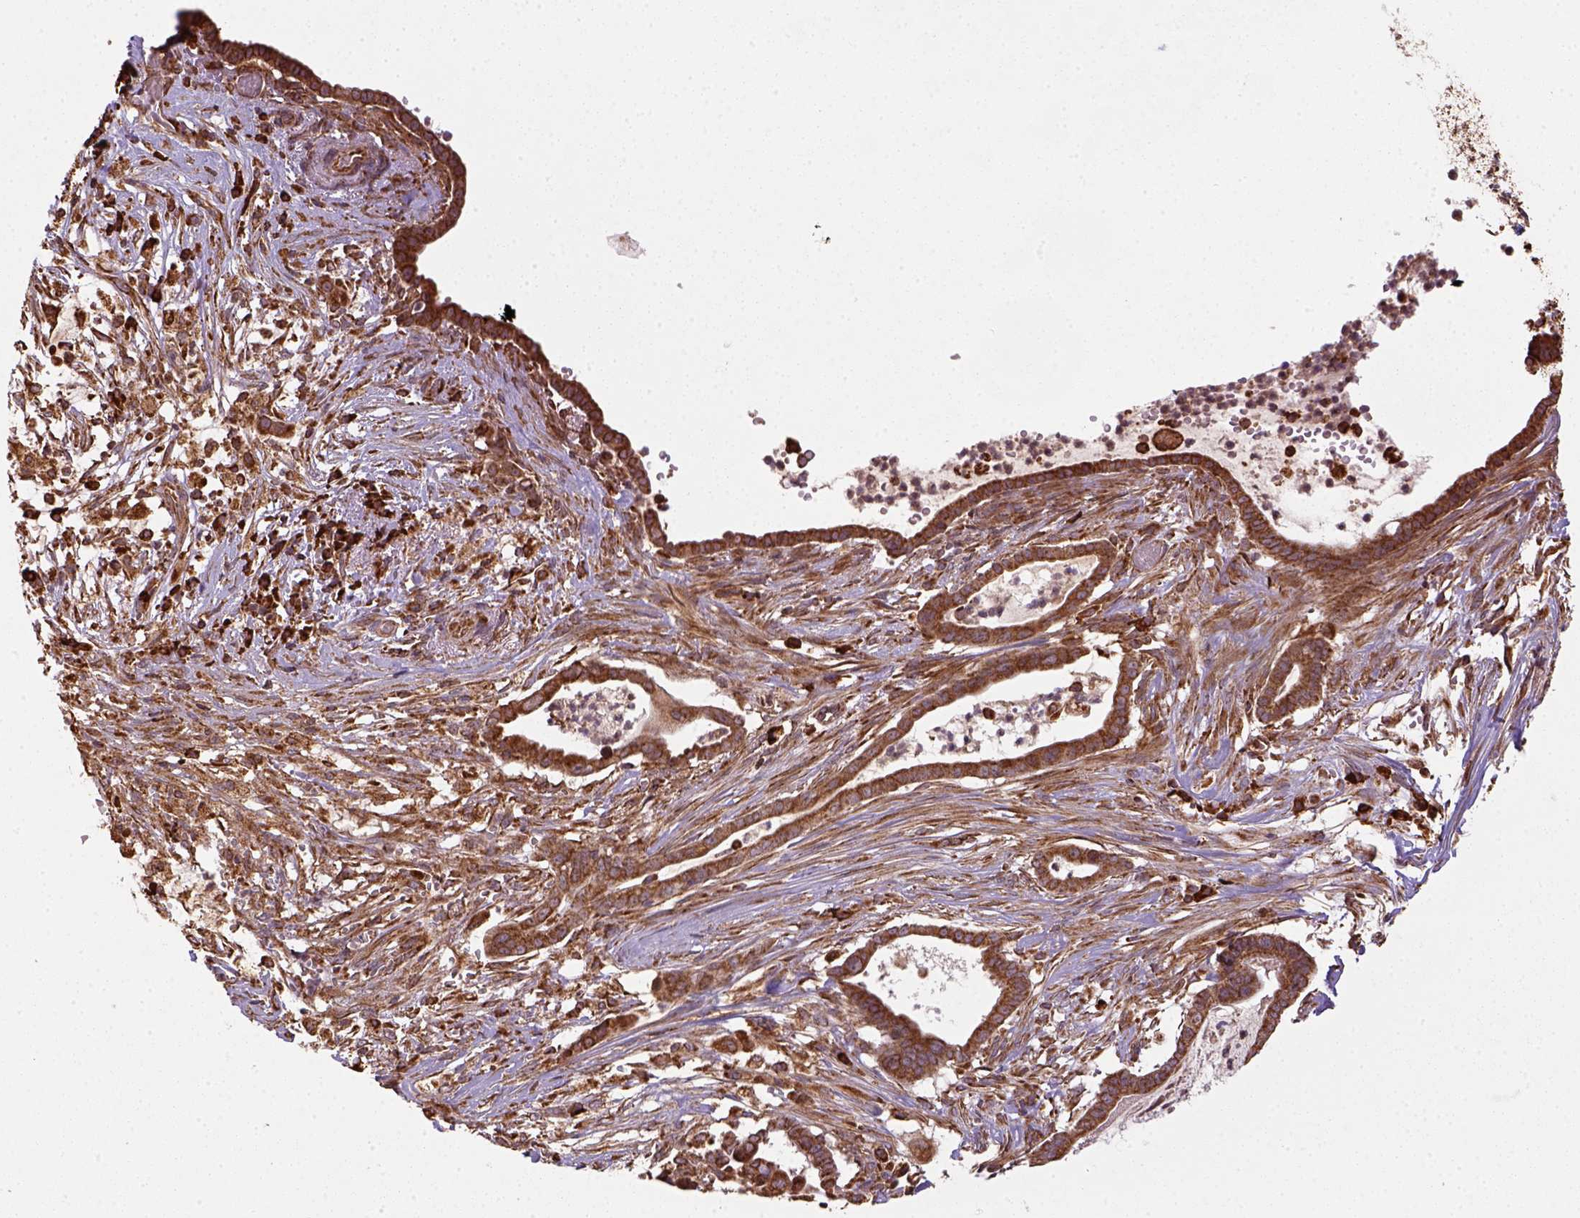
{"staining": {"intensity": "strong", "quantity": ">75%", "location": "cytoplasmic/membranous"}, "tissue": "pancreatic cancer", "cell_type": "Tumor cells", "image_type": "cancer", "snomed": [{"axis": "morphology", "description": "Adenocarcinoma, NOS"}, {"axis": "topography", "description": "Pancreas"}], "caption": "About >75% of tumor cells in adenocarcinoma (pancreatic) show strong cytoplasmic/membranous protein expression as visualized by brown immunohistochemical staining.", "gene": "MAPK8IP3", "patient": {"sex": "male", "age": 61}}